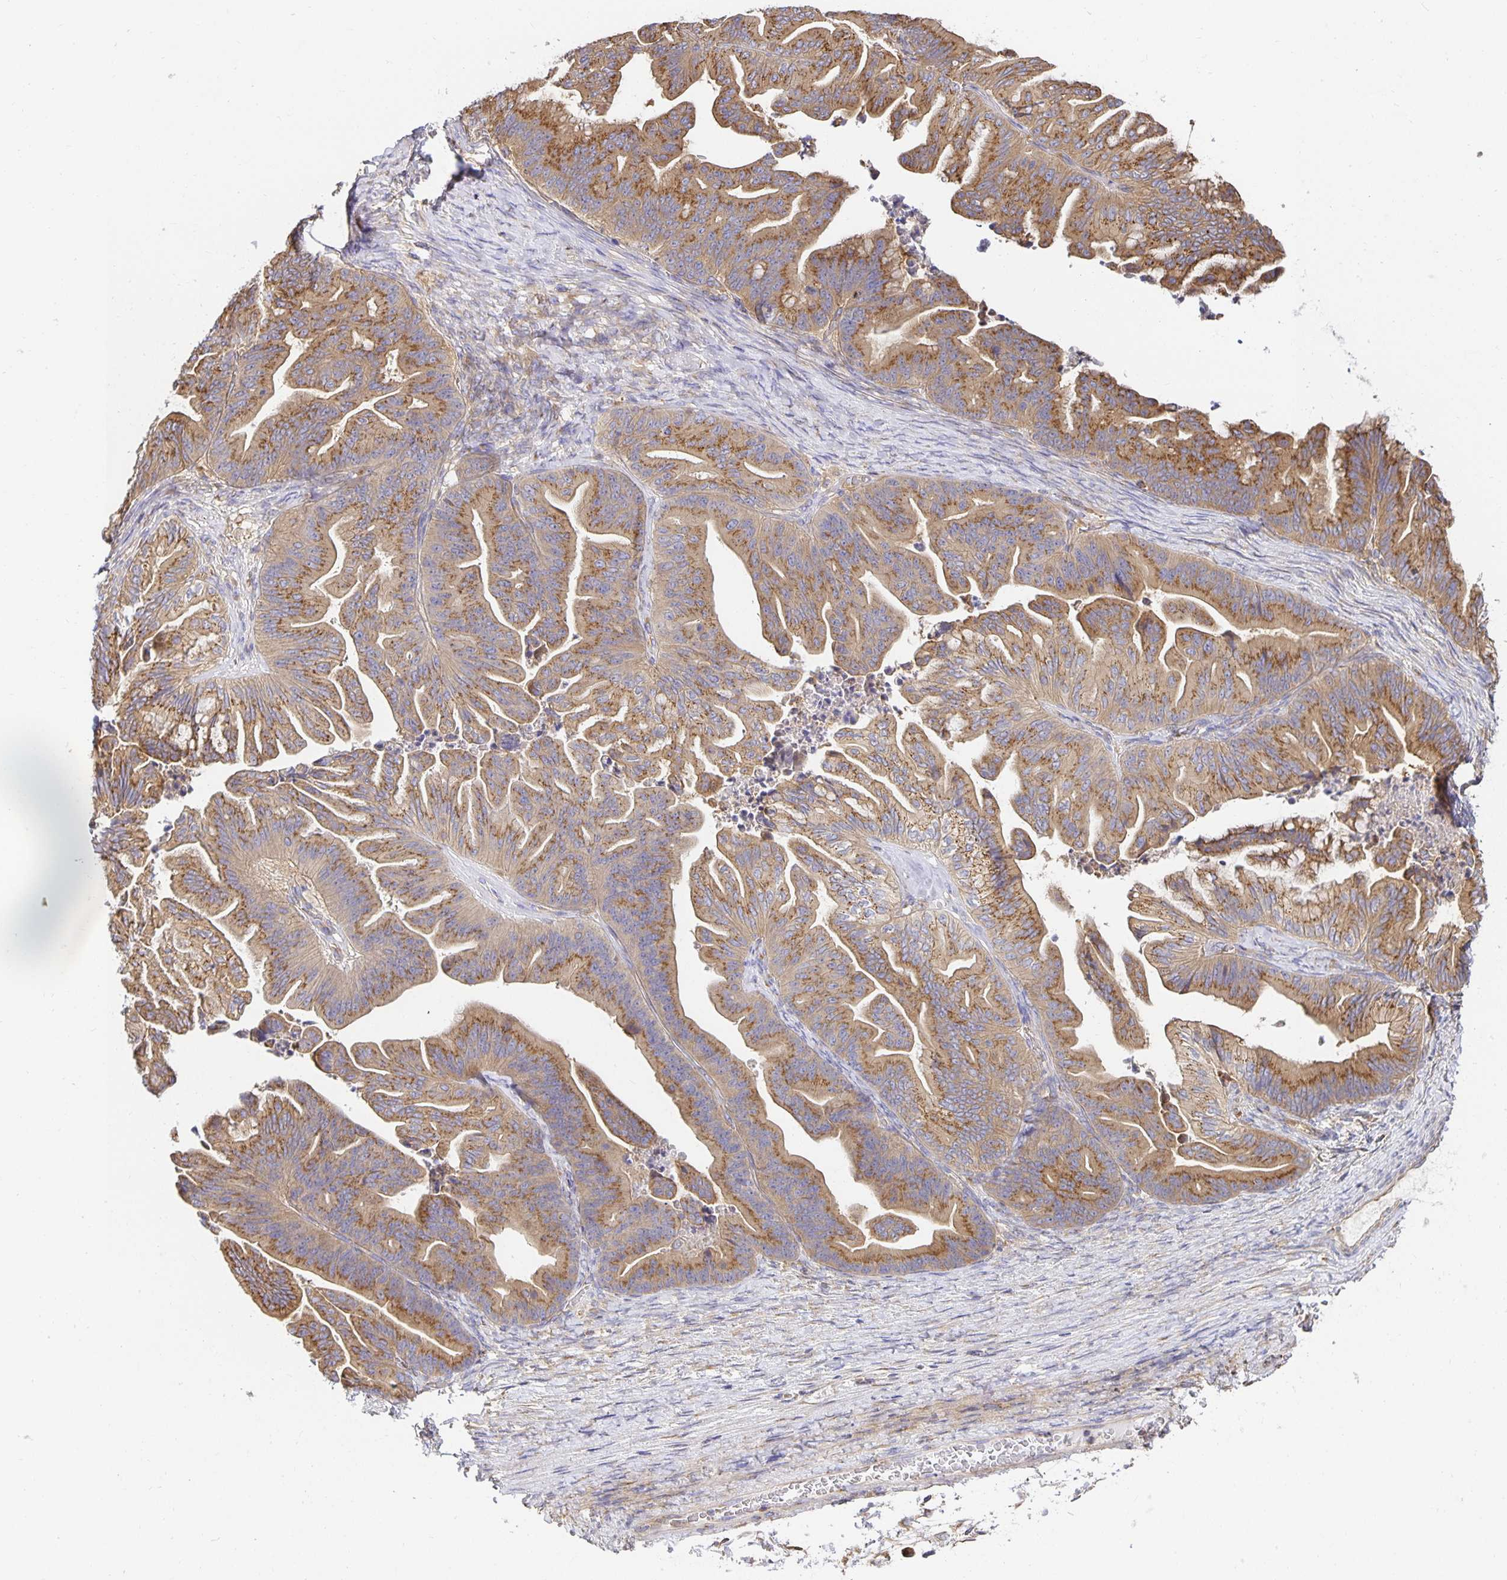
{"staining": {"intensity": "moderate", "quantity": ">75%", "location": "cytoplasmic/membranous"}, "tissue": "ovarian cancer", "cell_type": "Tumor cells", "image_type": "cancer", "snomed": [{"axis": "morphology", "description": "Cystadenocarcinoma, mucinous, NOS"}, {"axis": "topography", "description": "Ovary"}], "caption": "Immunohistochemical staining of ovarian cancer (mucinous cystadenocarcinoma) exhibits medium levels of moderate cytoplasmic/membranous expression in about >75% of tumor cells.", "gene": "USO1", "patient": {"sex": "female", "age": 67}}